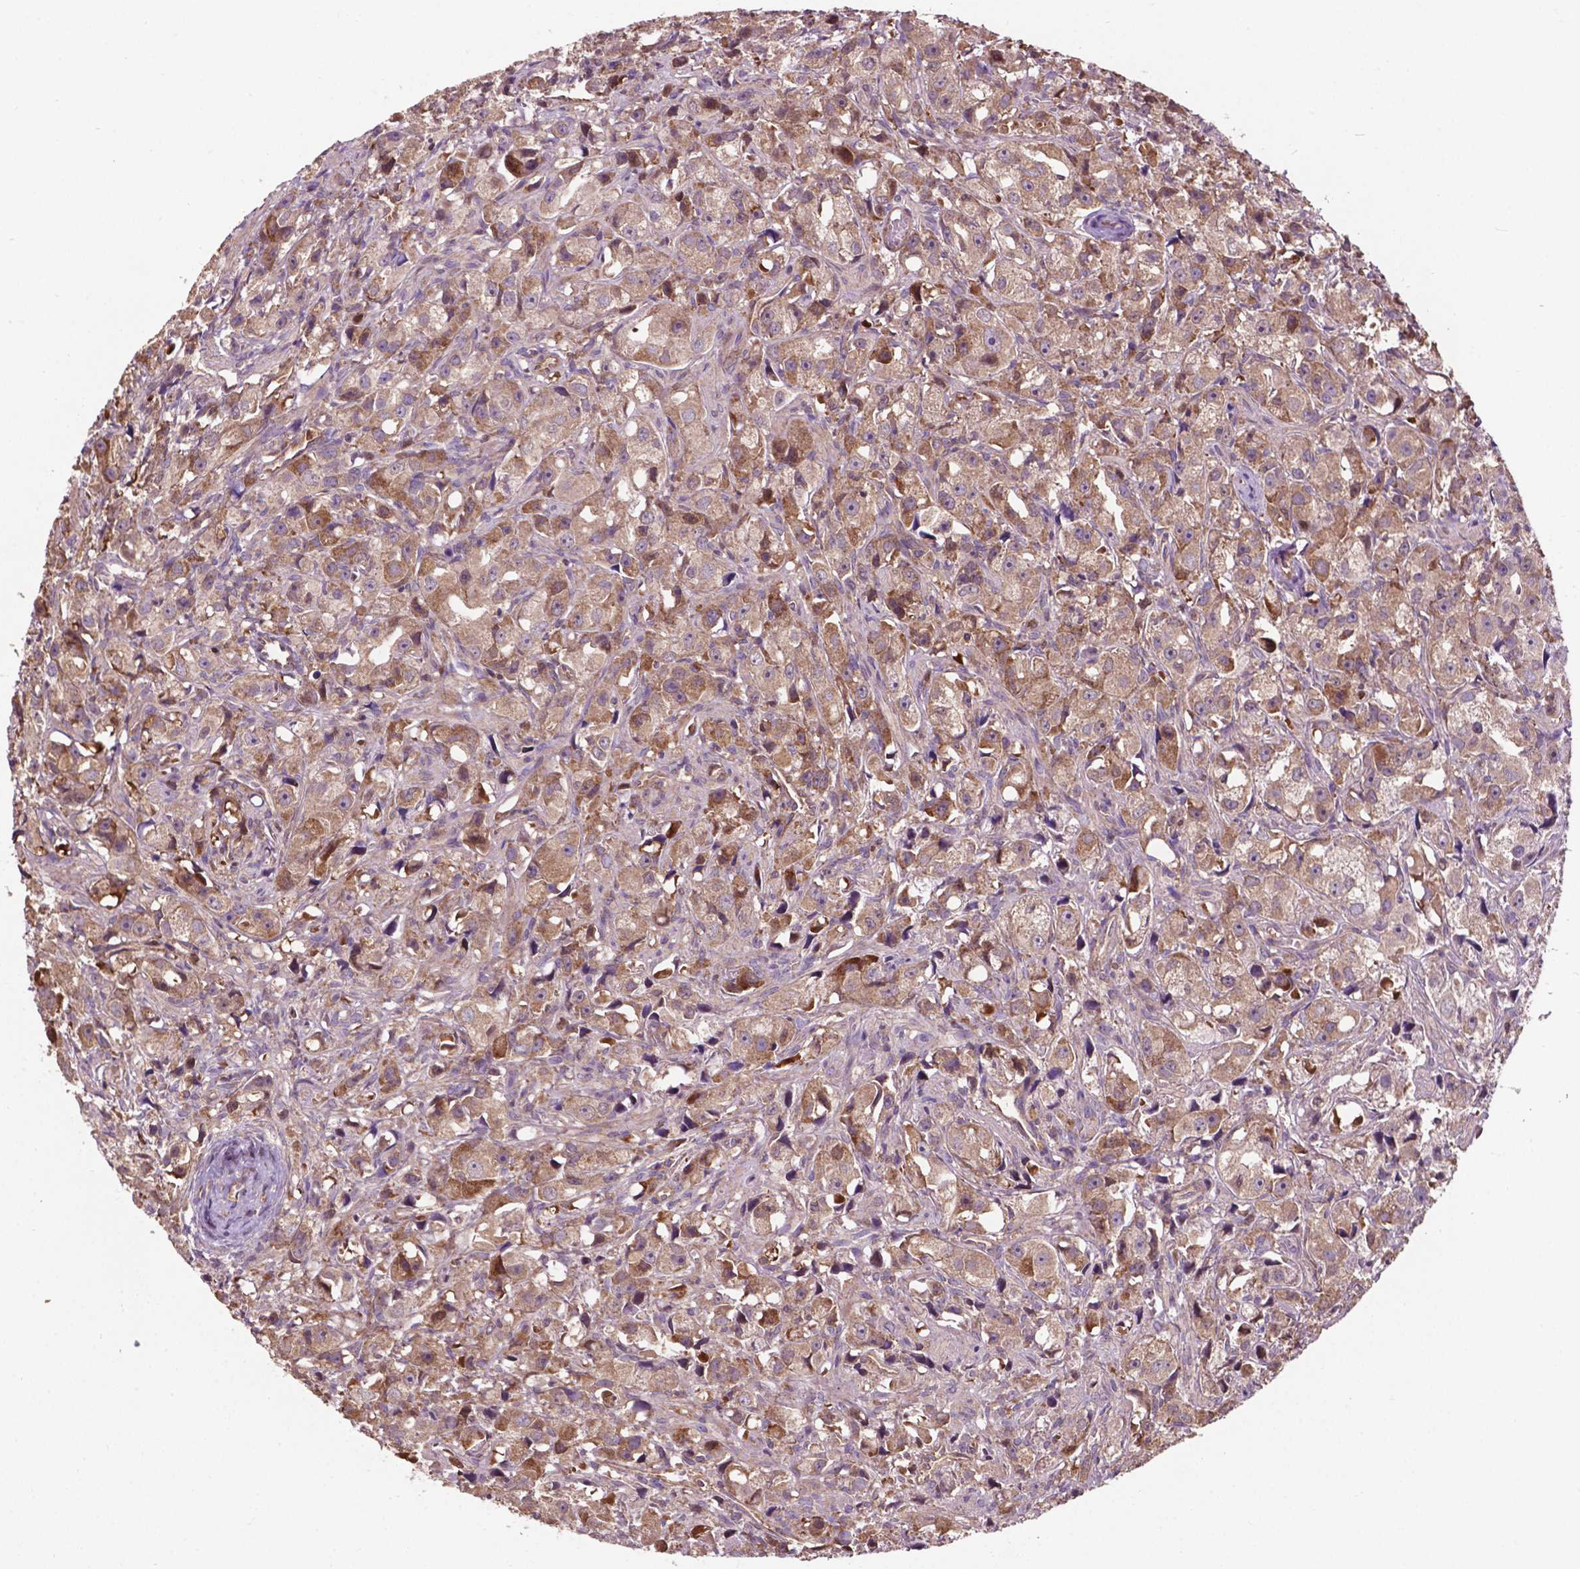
{"staining": {"intensity": "moderate", "quantity": "<25%", "location": "cytoplasmic/membranous"}, "tissue": "prostate cancer", "cell_type": "Tumor cells", "image_type": "cancer", "snomed": [{"axis": "morphology", "description": "Adenocarcinoma, High grade"}, {"axis": "topography", "description": "Prostate"}], "caption": "Protein positivity by IHC exhibits moderate cytoplasmic/membranous staining in about <25% of tumor cells in high-grade adenocarcinoma (prostate).", "gene": "SMAD3", "patient": {"sex": "male", "age": 75}}